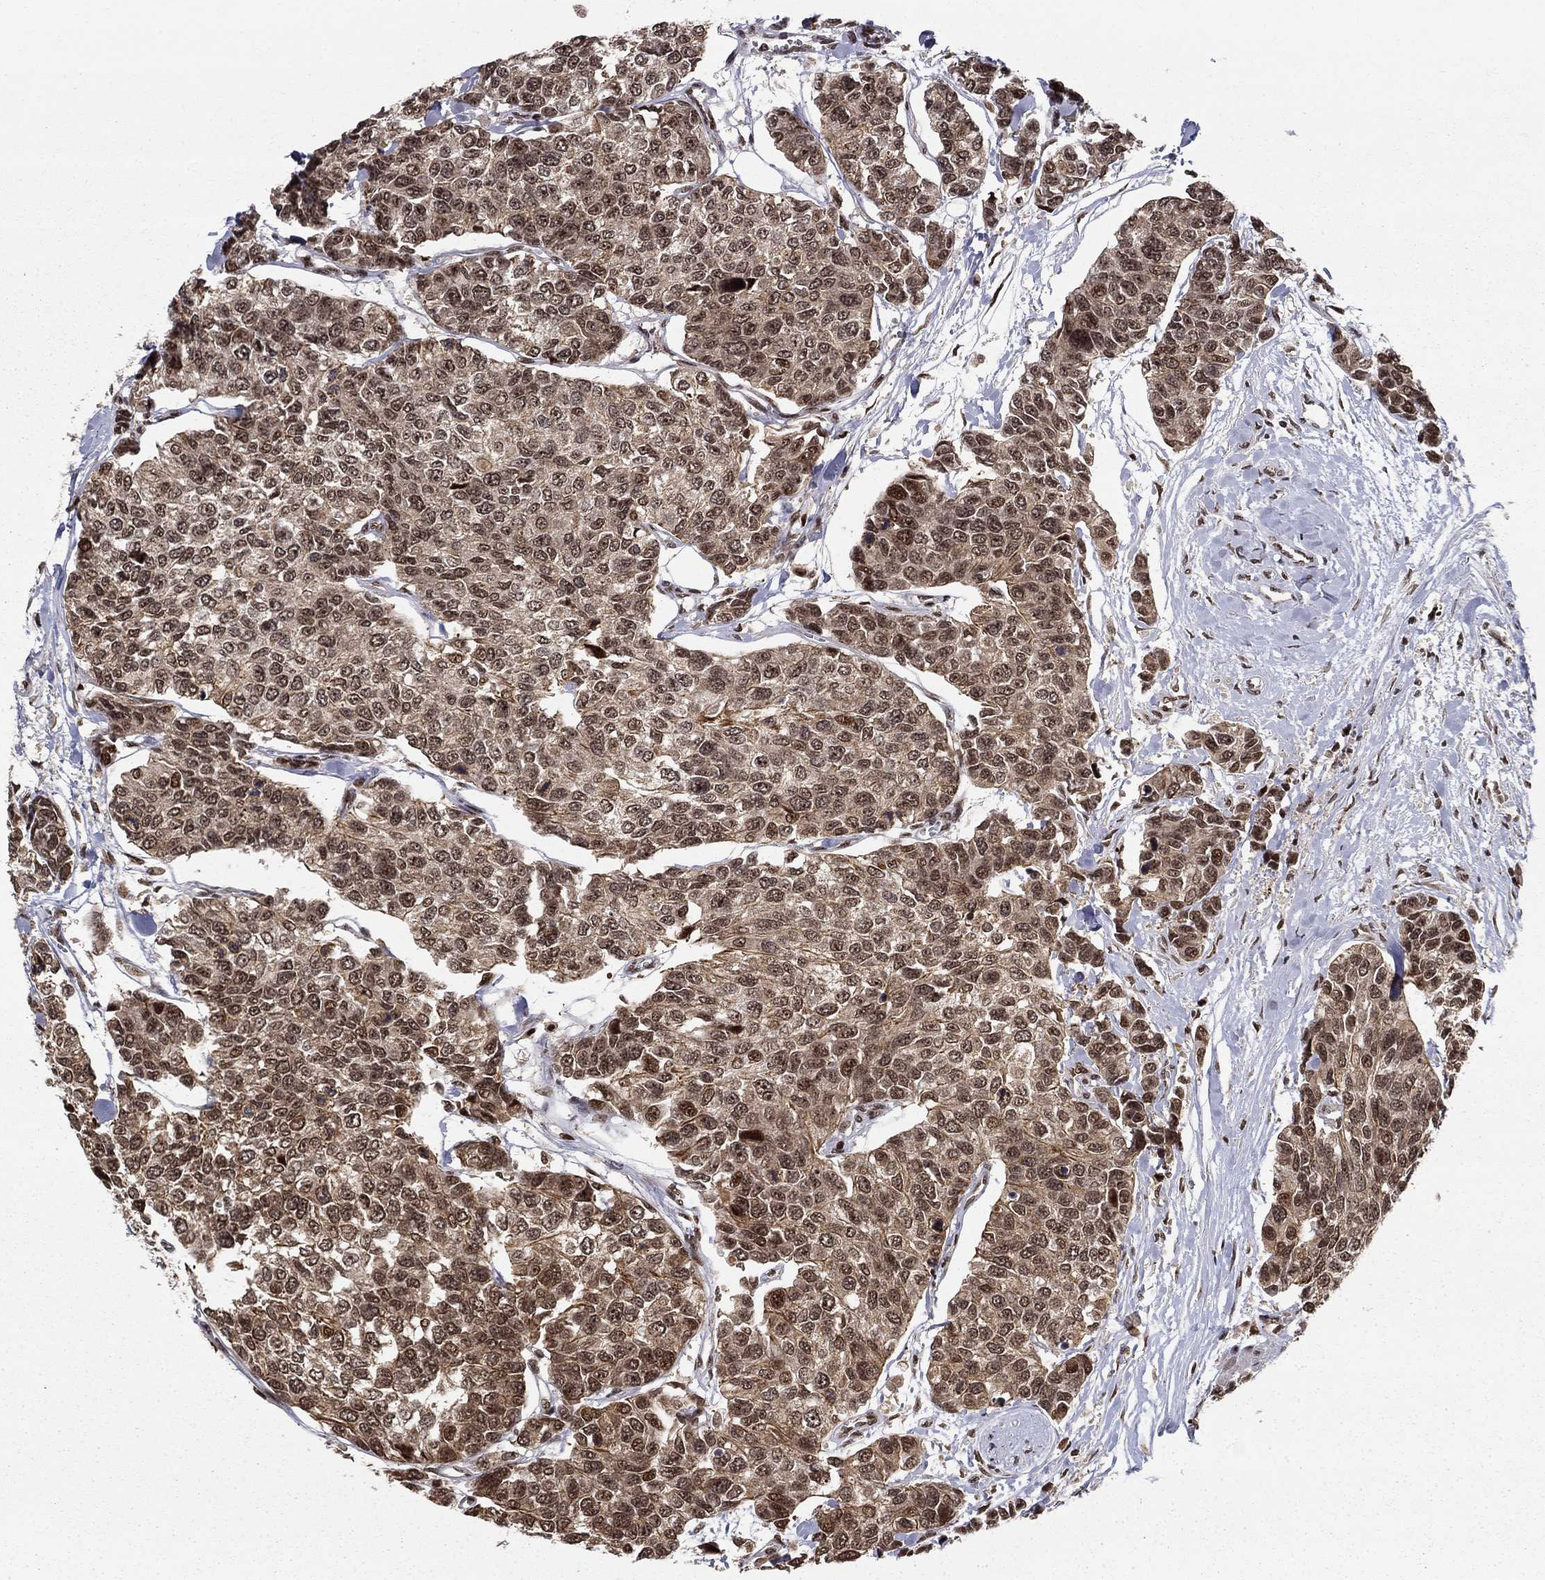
{"staining": {"intensity": "moderate", "quantity": ">75%", "location": "cytoplasmic/membranous,nuclear"}, "tissue": "urothelial cancer", "cell_type": "Tumor cells", "image_type": "cancer", "snomed": [{"axis": "morphology", "description": "Urothelial carcinoma, High grade"}, {"axis": "topography", "description": "Urinary bladder"}], "caption": "Protein staining of urothelial cancer tissue reveals moderate cytoplasmic/membranous and nuclear expression in approximately >75% of tumor cells. (brown staining indicates protein expression, while blue staining denotes nuclei).", "gene": "CDCA7L", "patient": {"sex": "male", "age": 77}}